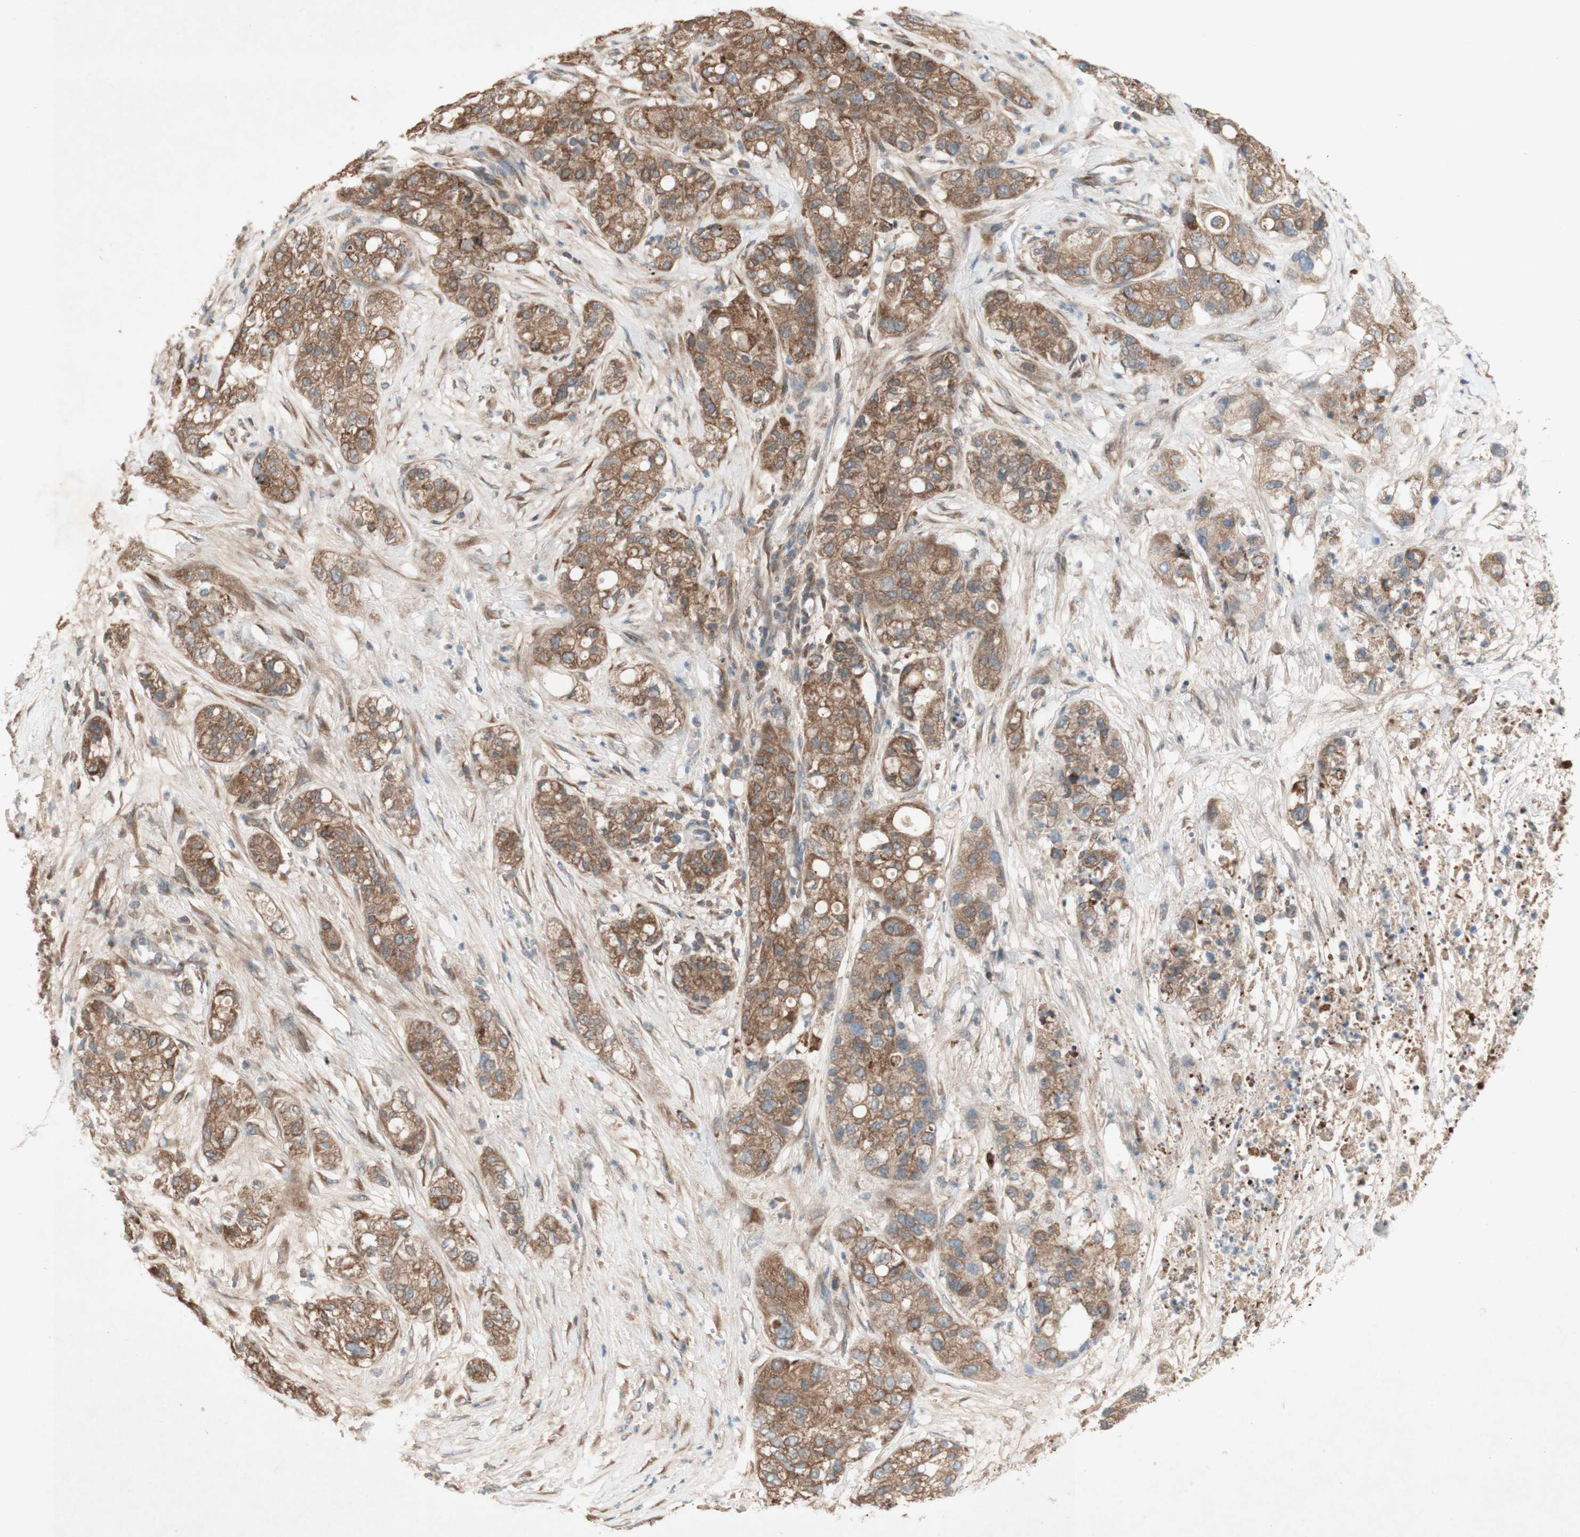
{"staining": {"intensity": "moderate", "quantity": ">75%", "location": "cytoplasmic/membranous"}, "tissue": "pancreatic cancer", "cell_type": "Tumor cells", "image_type": "cancer", "snomed": [{"axis": "morphology", "description": "Adenocarcinoma, NOS"}, {"axis": "topography", "description": "Pancreas"}], "caption": "Immunohistochemistry (IHC) of pancreatic cancer (adenocarcinoma) shows medium levels of moderate cytoplasmic/membranous positivity in about >75% of tumor cells.", "gene": "SOCS2", "patient": {"sex": "female", "age": 78}}